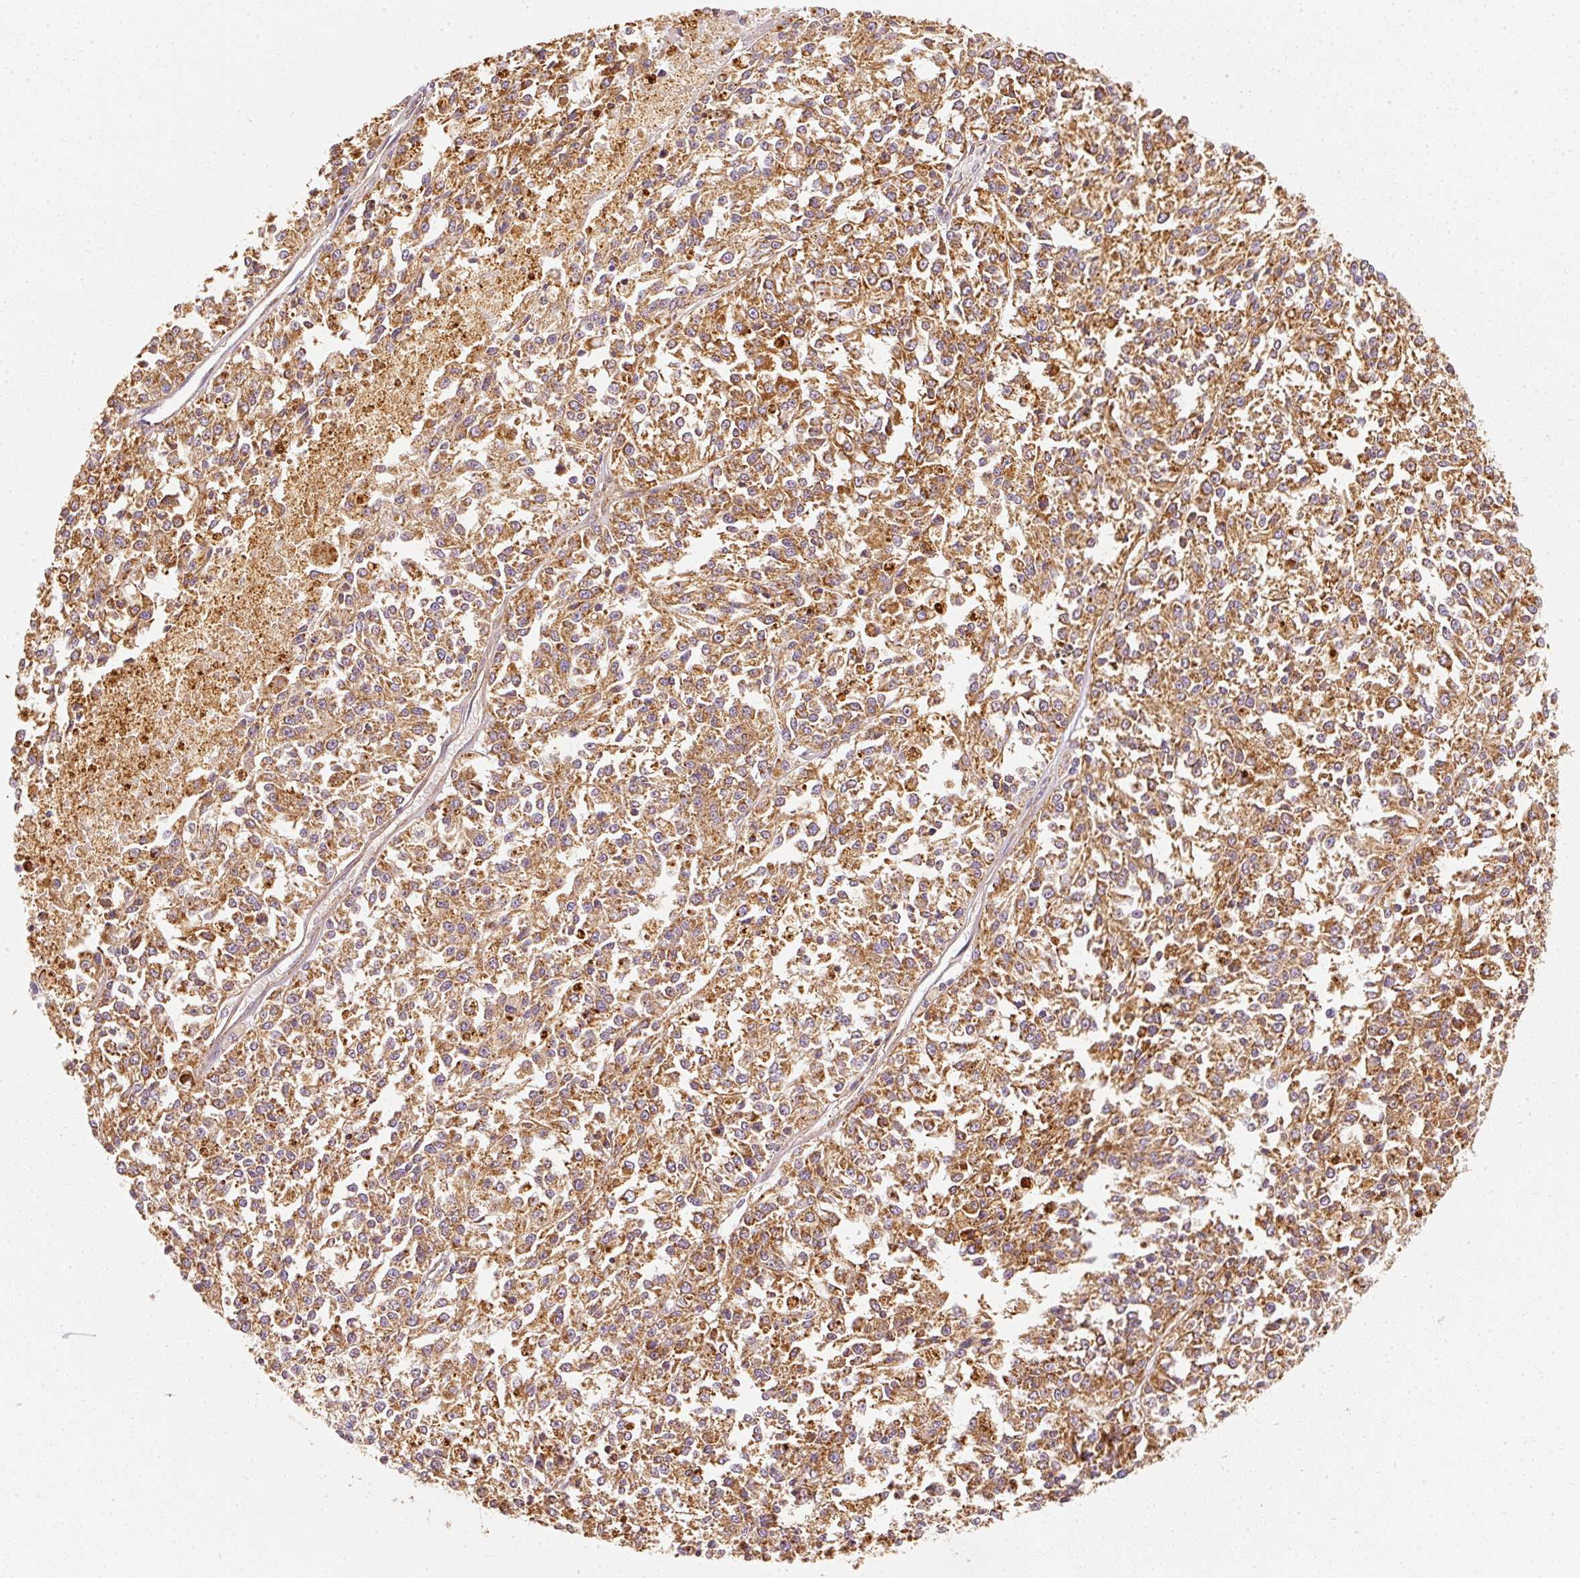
{"staining": {"intensity": "moderate", "quantity": ">75%", "location": "cytoplasmic/membranous"}, "tissue": "melanoma", "cell_type": "Tumor cells", "image_type": "cancer", "snomed": [{"axis": "morphology", "description": "Malignant melanoma, NOS"}, {"axis": "topography", "description": "Skin"}], "caption": "Melanoma stained for a protein displays moderate cytoplasmic/membranous positivity in tumor cells.", "gene": "TOMM40", "patient": {"sex": "female", "age": 64}}